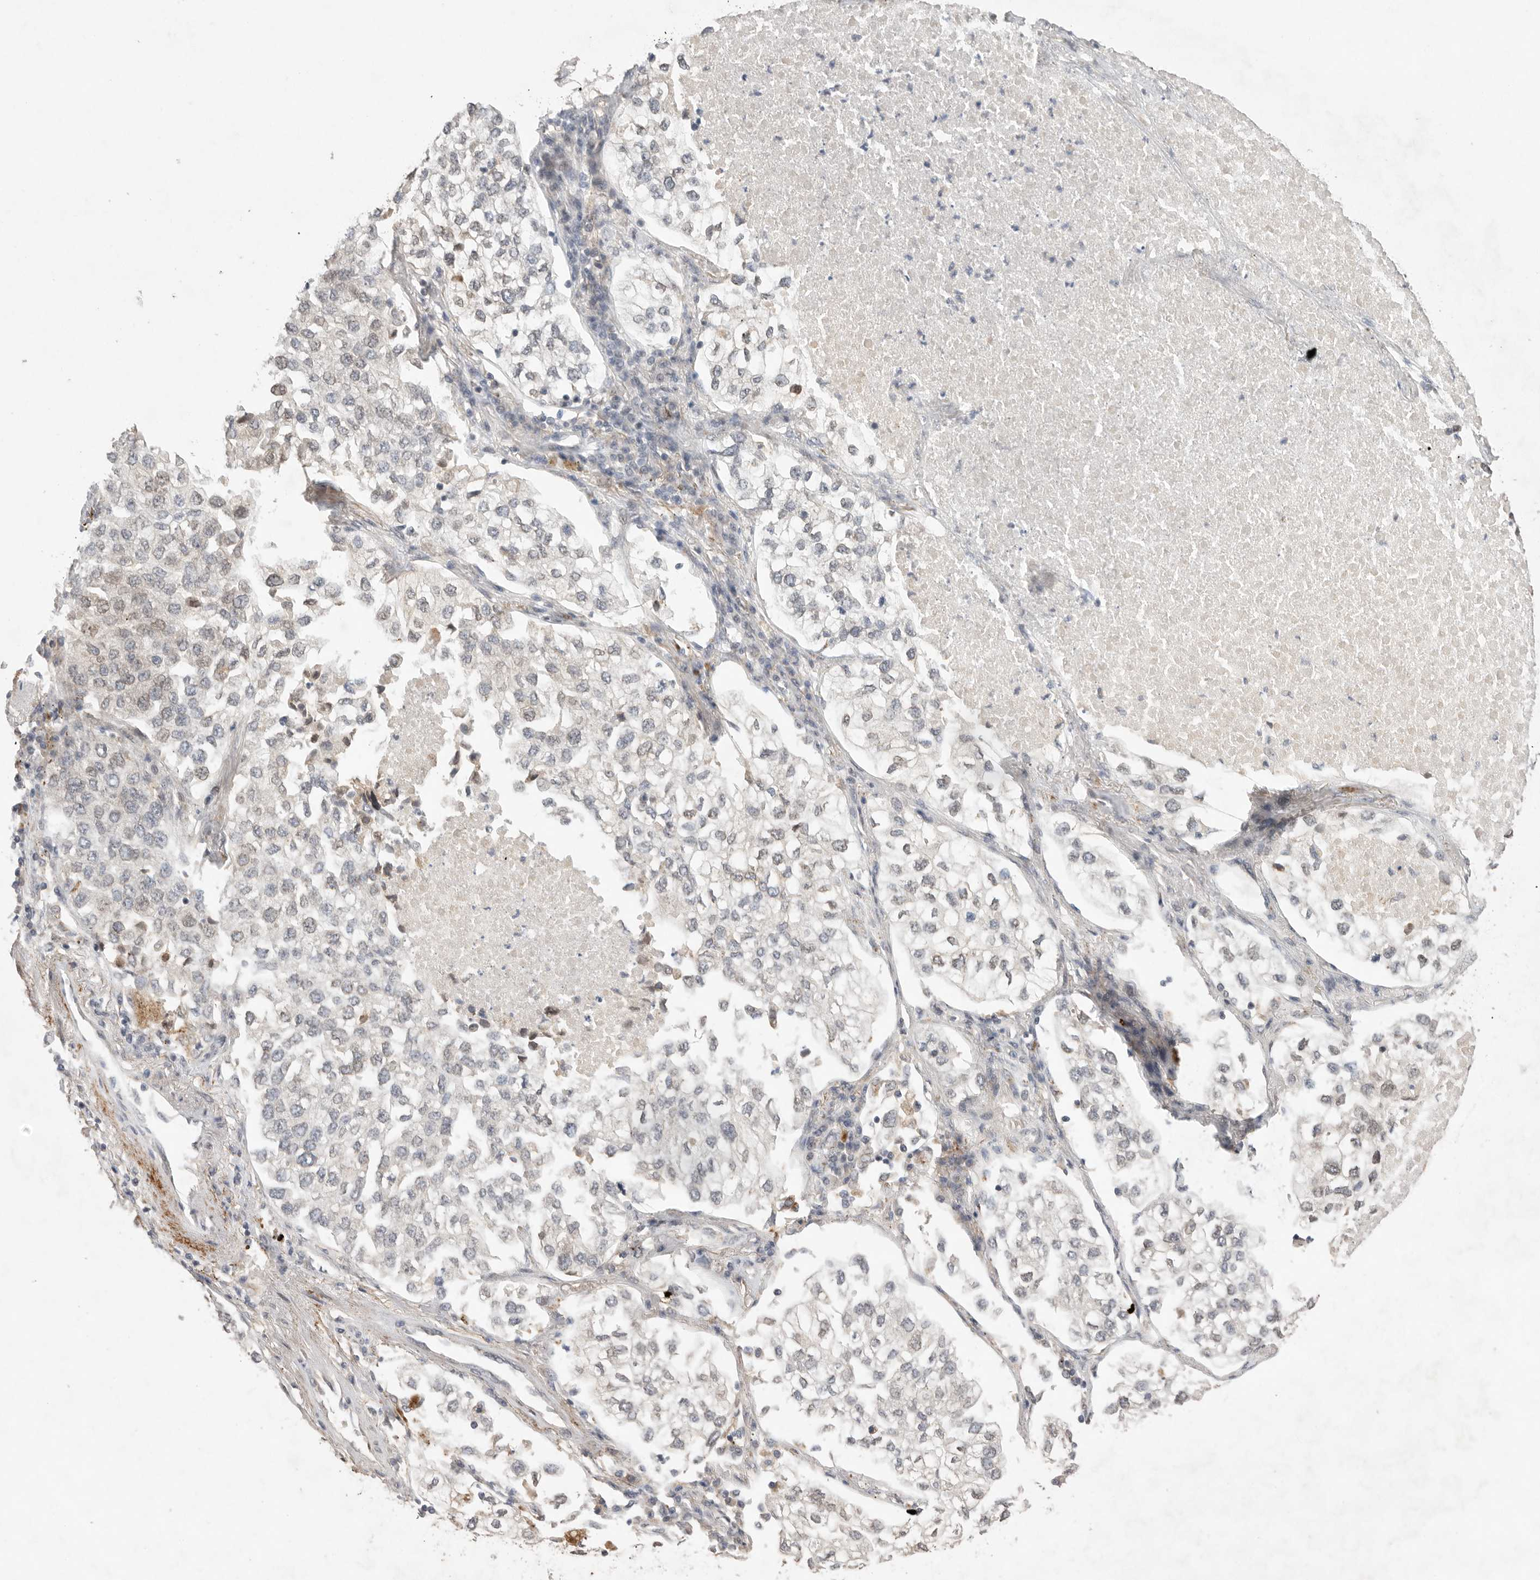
{"staining": {"intensity": "weak", "quantity": "<25%", "location": "nuclear"}, "tissue": "lung cancer", "cell_type": "Tumor cells", "image_type": "cancer", "snomed": [{"axis": "morphology", "description": "Adenocarcinoma, NOS"}, {"axis": "topography", "description": "Lung"}], "caption": "Image shows no significant protein expression in tumor cells of lung adenocarcinoma. Brightfield microscopy of immunohistochemistry stained with DAB (3,3'-diaminobenzidine) (brown) and hematoxylin (blue), captured at high magnification.", "gene": "LEMD3", "patient": {"sex": "male", "age": 63}}